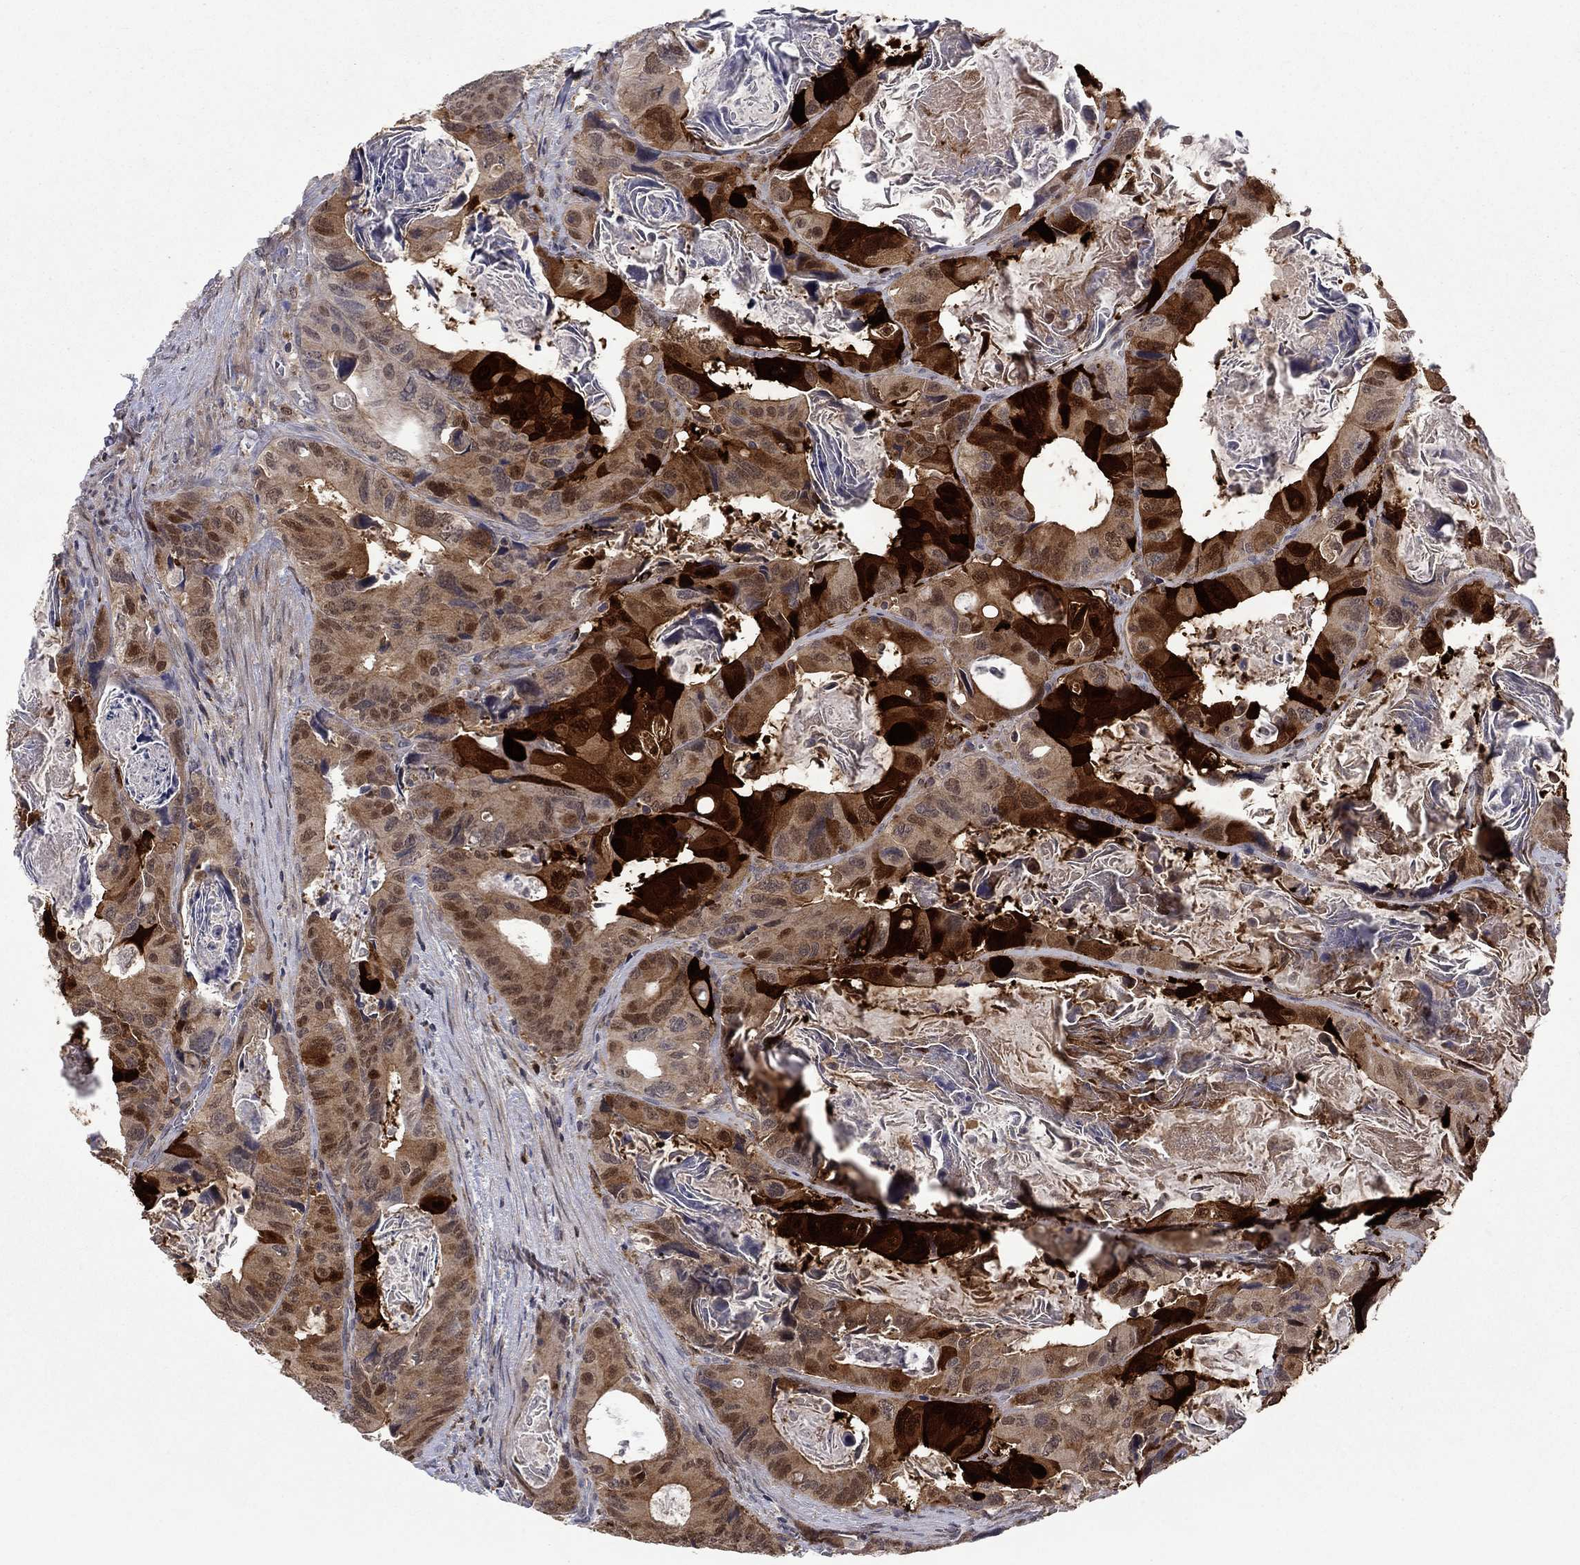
{"staining": {"intensity": "strong", "quantity": "25%-75%", "location": "cytoplasmic/membranous"}, "tissue": "colorectal cancer", "cell_type": "Tumor cells", "image_type": "cancer", "snomed": [{"axis": "morphology", "description": "Adenocarcinoma, NOS"}, {"axis": "topography", "description": "Rectum"}], "caption": "Tumor cells demonstrate high levels of strong cytoplasmic/membranous expression in approximately 25%-75% of cells in human colorectal cancer.", "gene": "CBR1", "patient": {"sex": "male", "age": 64}}